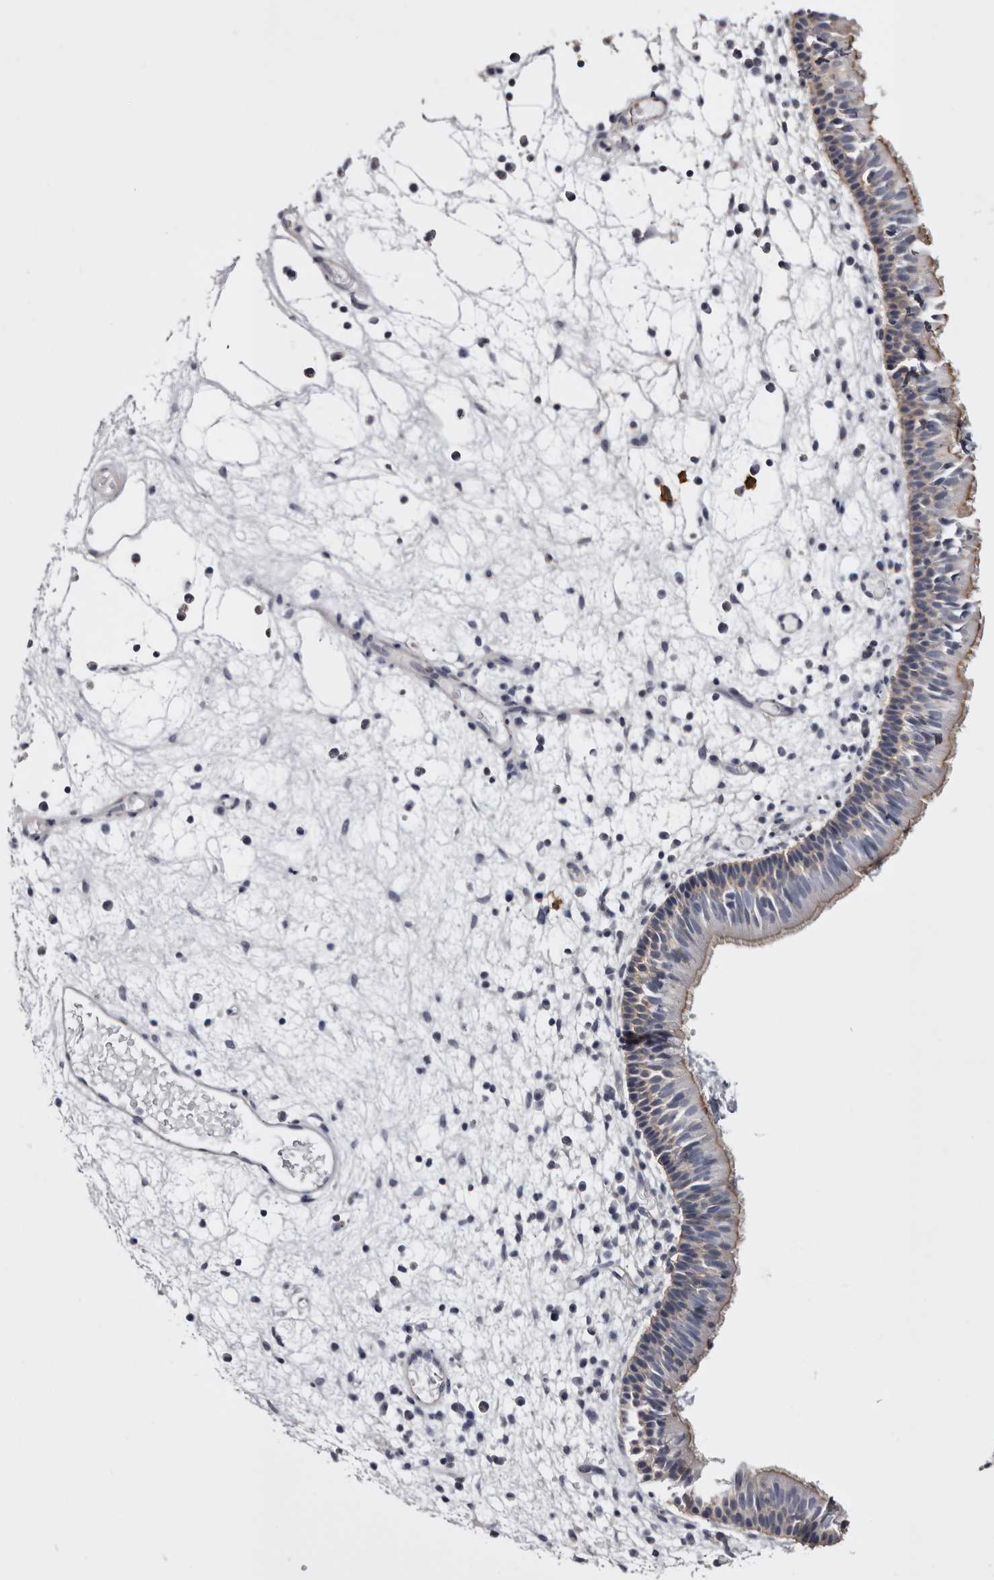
{"staining": {"intensity": "weak", "quantity": ">75%", "location": "cytoplasmic/membranous"}, "tissue": "nasopharynx", "cell_type": "Respiratory epithelial cells", "image_type": "normal", "snomed": [{"axis": "morphology", "description": "Normal tissue, NOS"}, {"axis": "morphology", "description": "Inflammation, NOS"}, {"axis": "morphology", "description": "Malignant melanoma, Metastatic site"}, {"axis": "topography", "description": "Nasopharynx"}], "caption": "IHC (DAB (3,3'-diaminobenzidine)) staining of normal human nasopharynx reveals weak cytoplasmic/membranous protein expression in approximately >75% of respiratory epithelial cells.", "gene": "LAD1", "patient": {"sex": "male", "age": 70}}